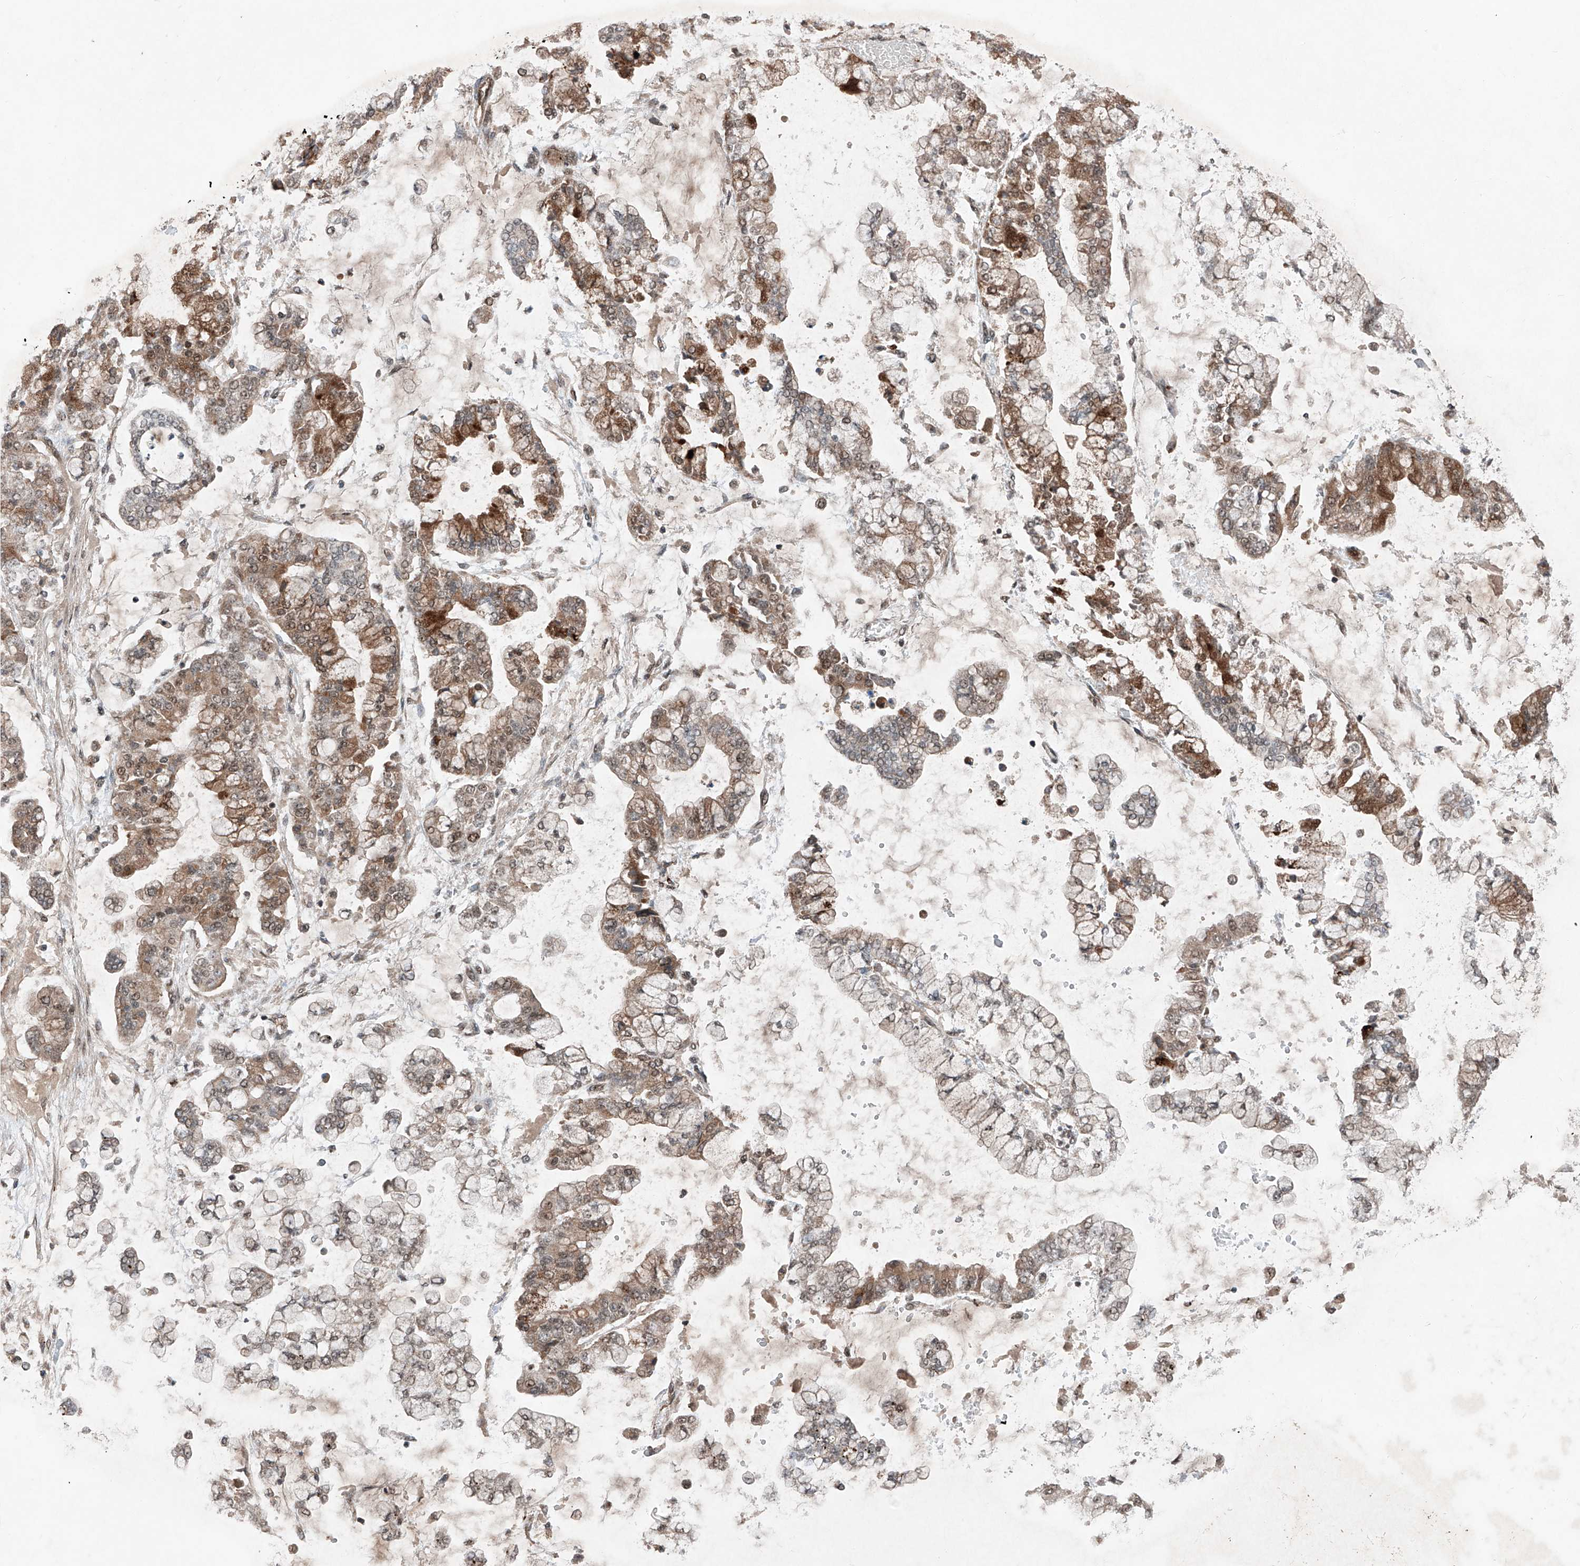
{"staining": {"intensity": "moderate", "quantity": "25%-75%", "location": "cytoplasmic/membranous"}, "tissue": "stomach cancer", "cell_type": "Tumor cells", "image_type": "cancer", "snomed": [{"axis": "morphology", "description": "Normal tissue, NOS"}, {"axis": "morphology", "description": "Adenocarcinoma, NOS"}, {"axis": "topography", "description": "Stomach, upper"}, {"axis": "topography", "description": "Stomach"}], "caption": "Immunohistochemistry of human stomach adenocarcinoma exhibits medium levels of moderate cytoplasmic/membranous staining in approximately 25%-75% of tumor cells. The staining was performed using DAB to visualize the protein expression in brown, while the nuclei were stained in blue with hematoxylin (Magnification: 20x).", "gene": "ZNF620", "patient": {"sex": "male", "age": 76}}